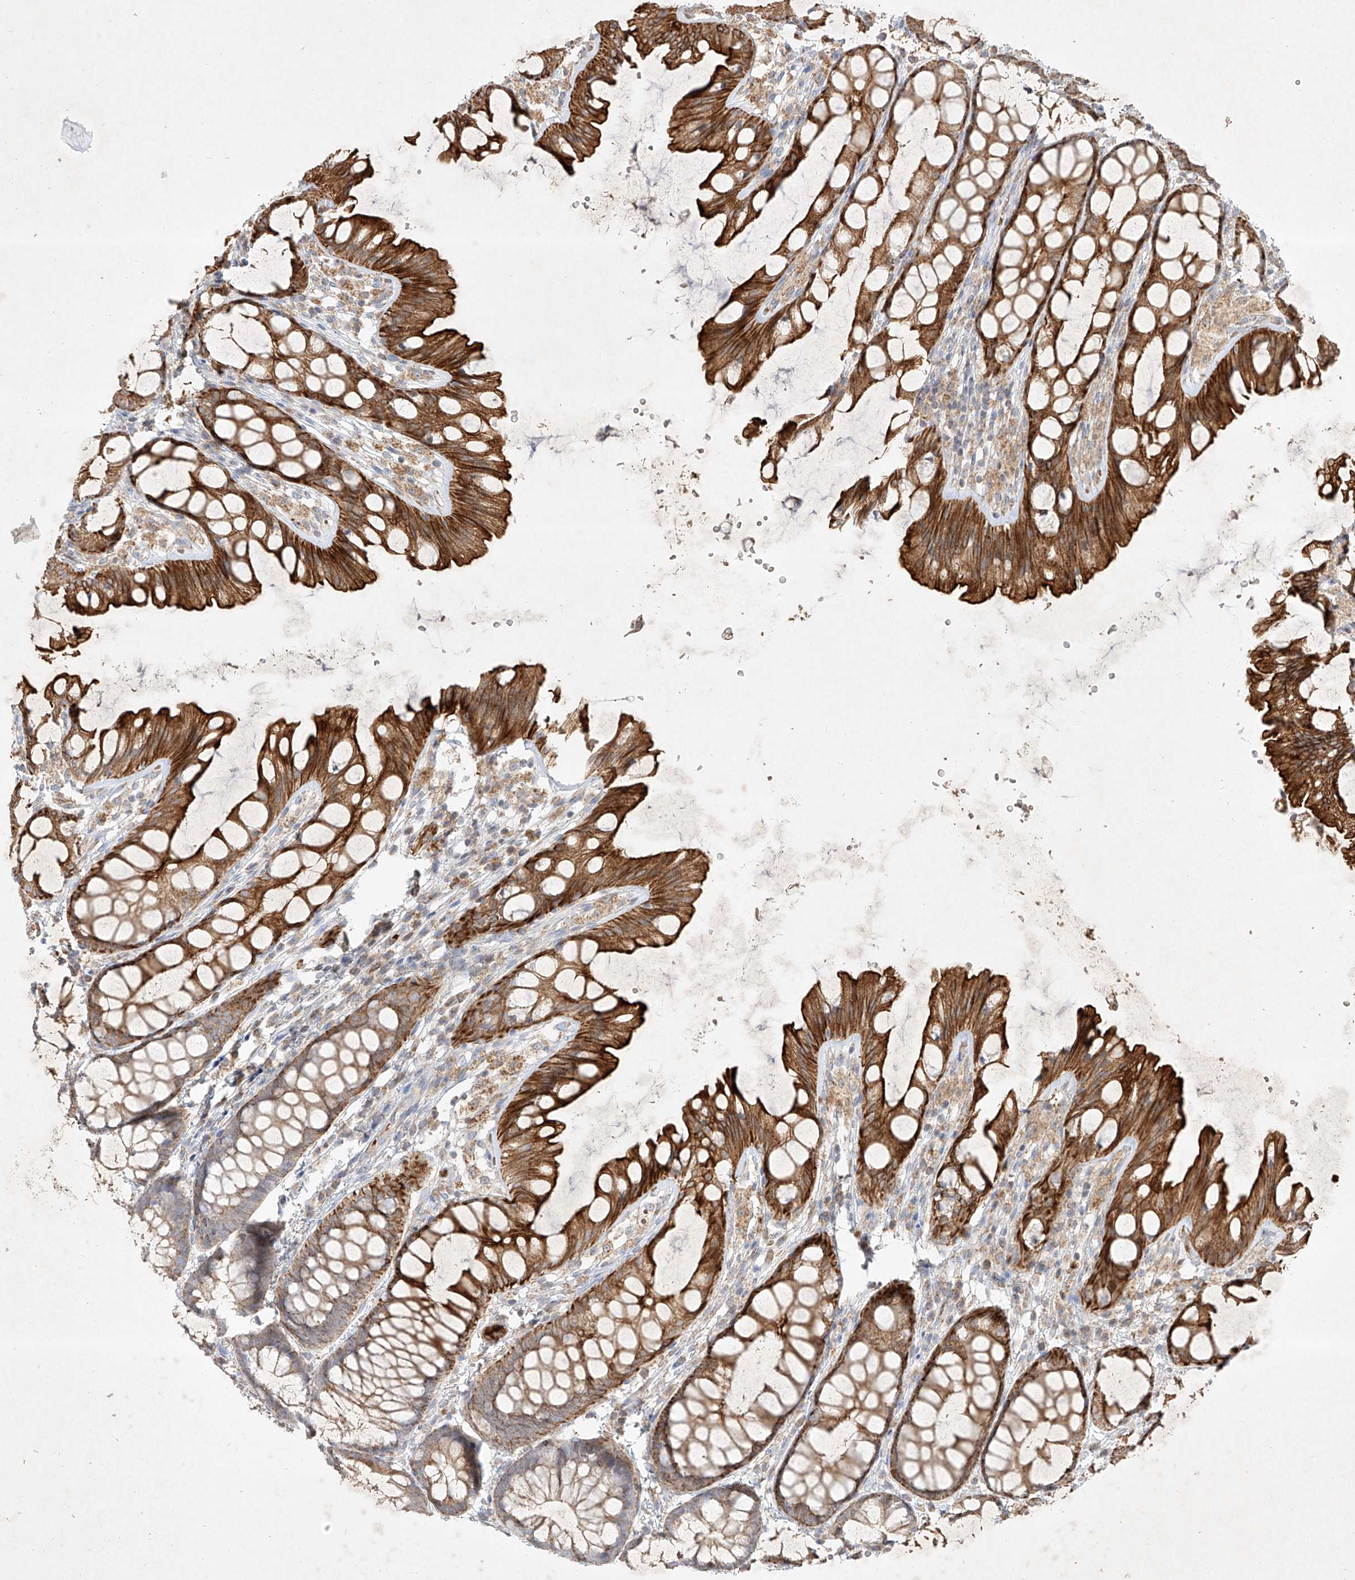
{"staining": {"intensity": "weak", "quantity": "25%-75%", "location": "cytoplasmic/membranous"}, "tissue": "colon", "cell_type": "Endothelial cells", "image_type": "normal", "snomed": [{"axis": "morphology", "description": "Normal tissue, NOS"}, {"axis": "topography", "description": "Colon"}], "caption": "Endothelial cells display low levels of weak cytoplasmic/membranous expression in approximately 25%-75% of cells in benign human colon. Using DAB (3,3'-diaminobenzidine) (brown) and hematoxylin (blue) stains, captured at high magnification using brightfield microscopy.", "gene": "KPNA7", "patient": {"sex": "male", "age": 47}}